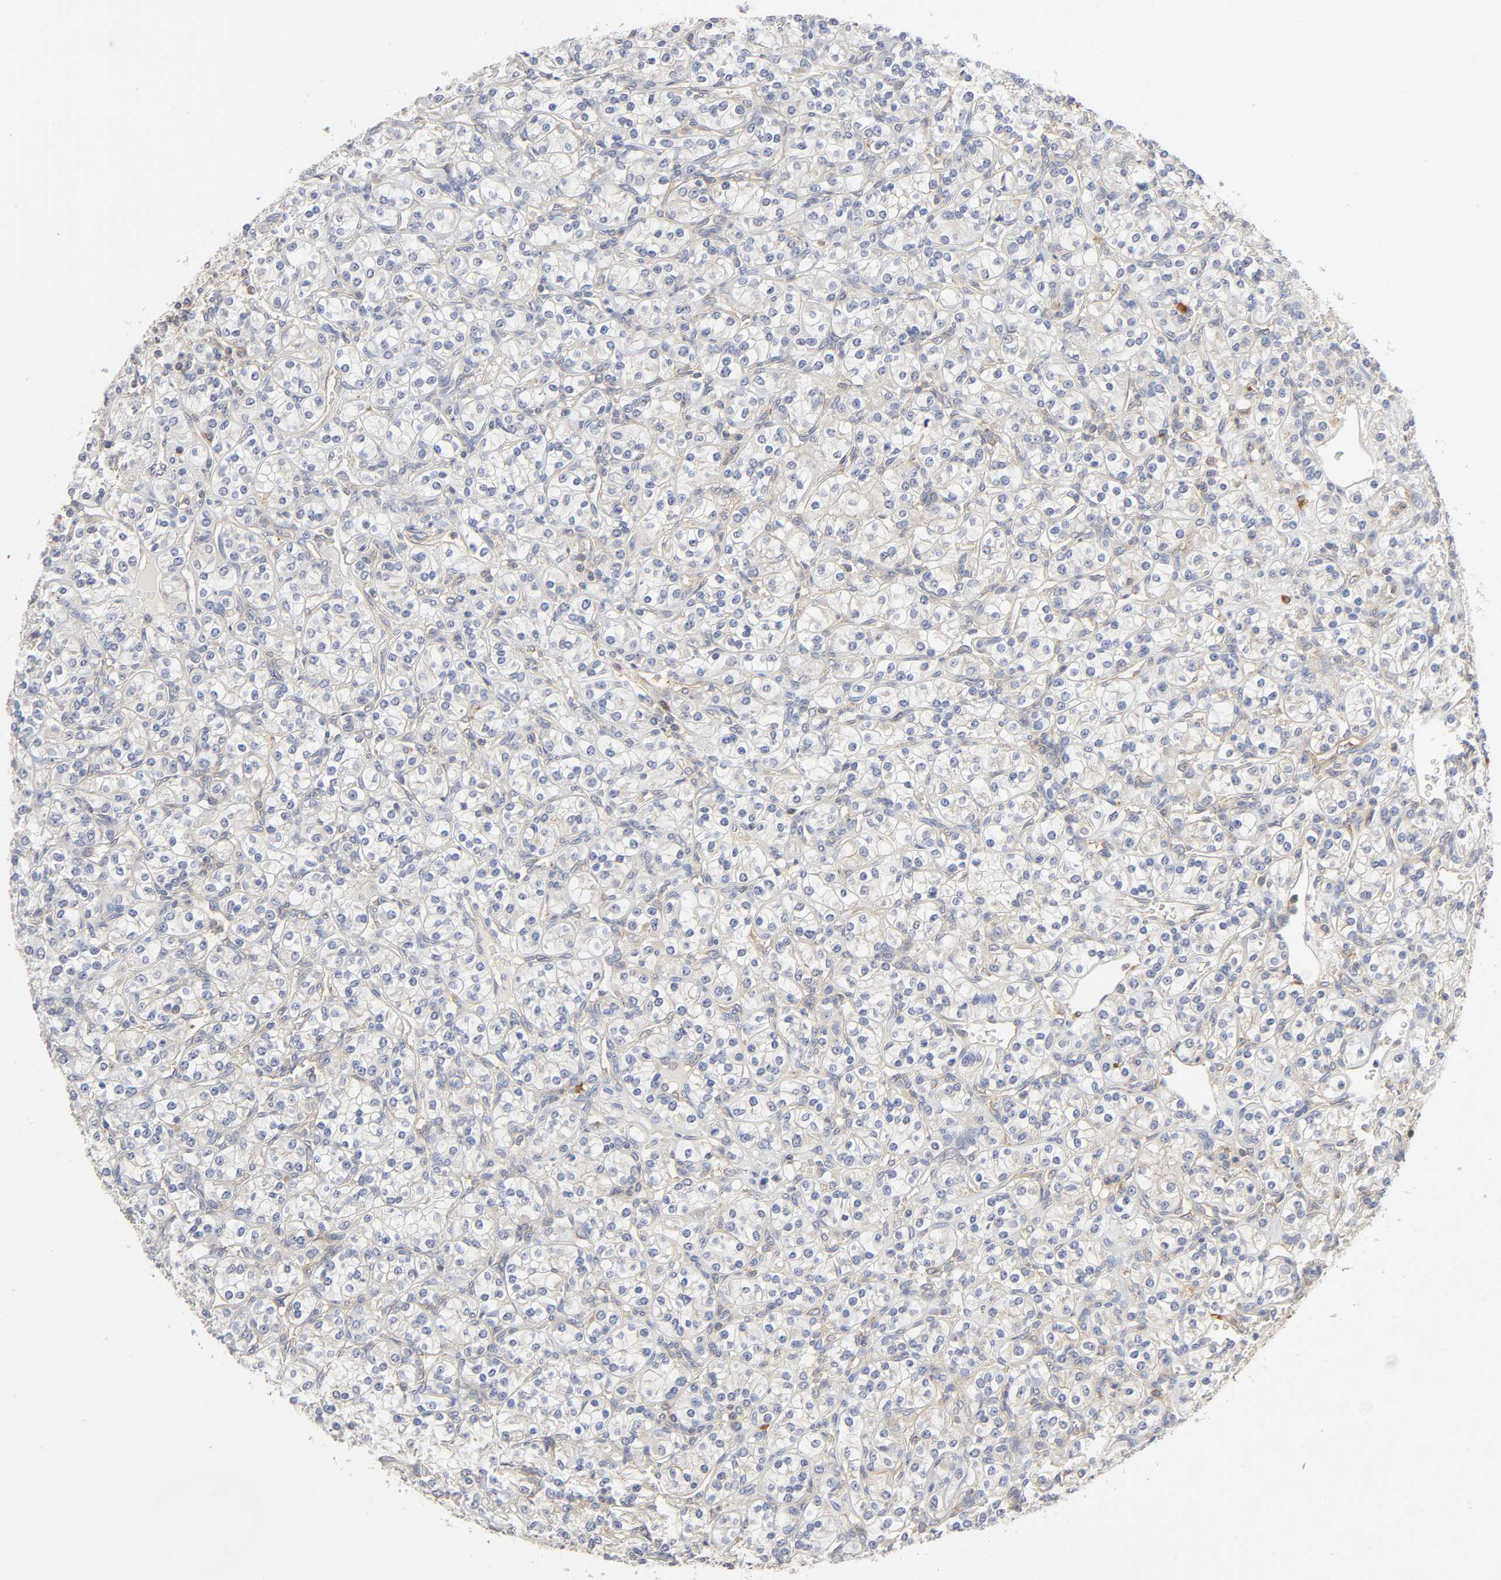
{"staining": {"intensity": "weak", "quantity": "25%-75%", "location": "cytoplasmic/membranous"}, "tissue": "renal cancer", "cell_type": "Tumor cells", "image_type": "cancer", "snomed": [{"axis": "morphology", "description": "Adenocarcinoma, NOS"}, {"axis": "topography", "description": "Kidney"}], "caption": "Immunohistochemistry (DAB (3,3'-diaminobenzidine)) staining of human renal cancer (adenocarcinoma) shows weak cytoplasmic/membranous protein expression in about 25%-75% of tumor cells. Using DAB (brown) and hematoxylin (blue) stains, captured at high magnification using brightfield microscopy.", "gene": "SCHIP1", "patient": {"sex": "male", "age": 77}}